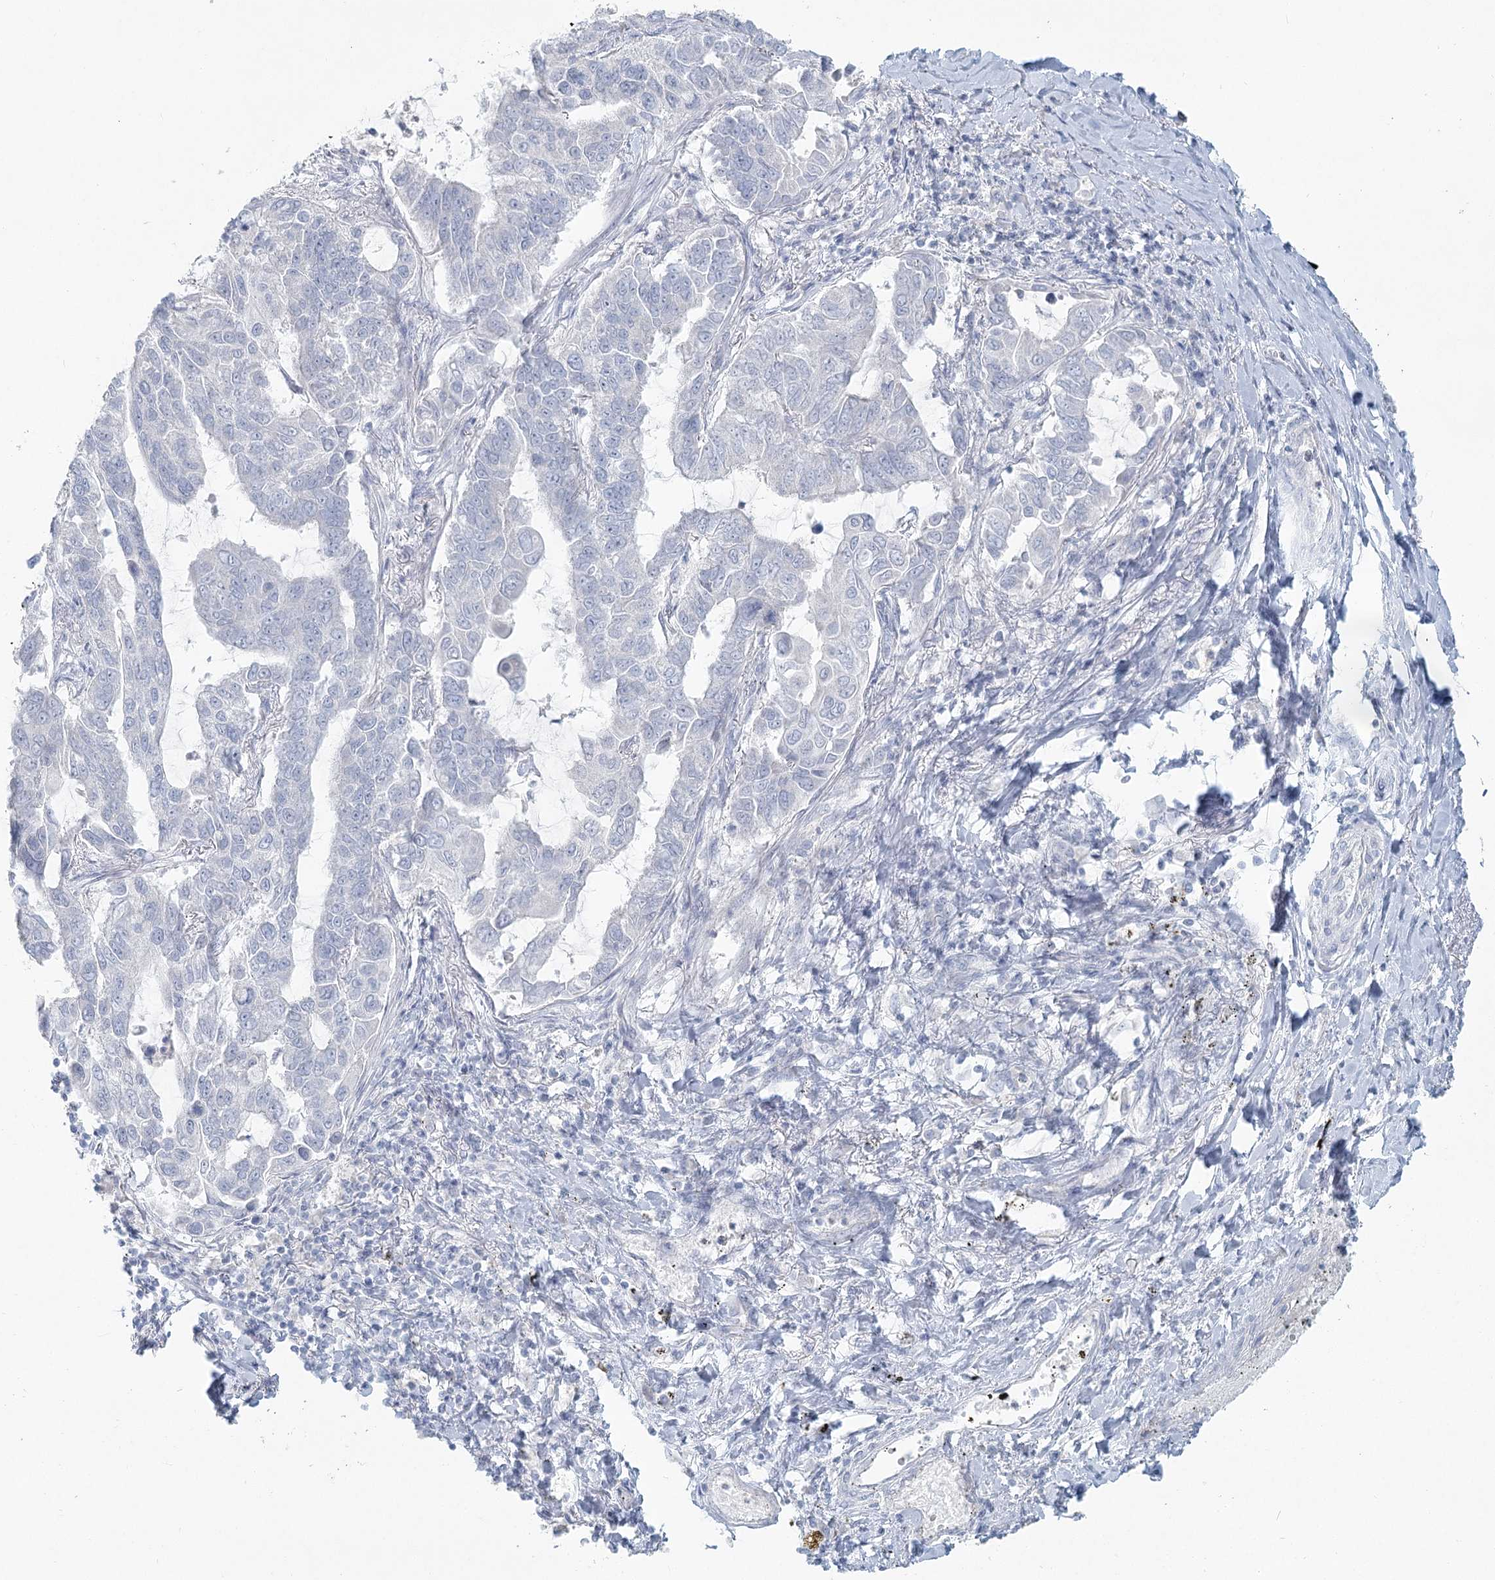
{"staining": {"intensity": "negative", "quantity": "none", "location": "none"}, "tissue": "lung cancer", "cell_type": "Tumor cells", "image_type": "cancer", "snomed": [{"axis": "morphology", "description": "Adenocarcinoma, NOS"}, {"axis": "topography", "description": "Lung"}], "caption": "DAB immunohistochemical staining of human adenocarcinoma (lung) exhibits no significant staining in tumor cells.", "gene": "LRP2BP", "patient": {"sex": "male", "age": 64}}